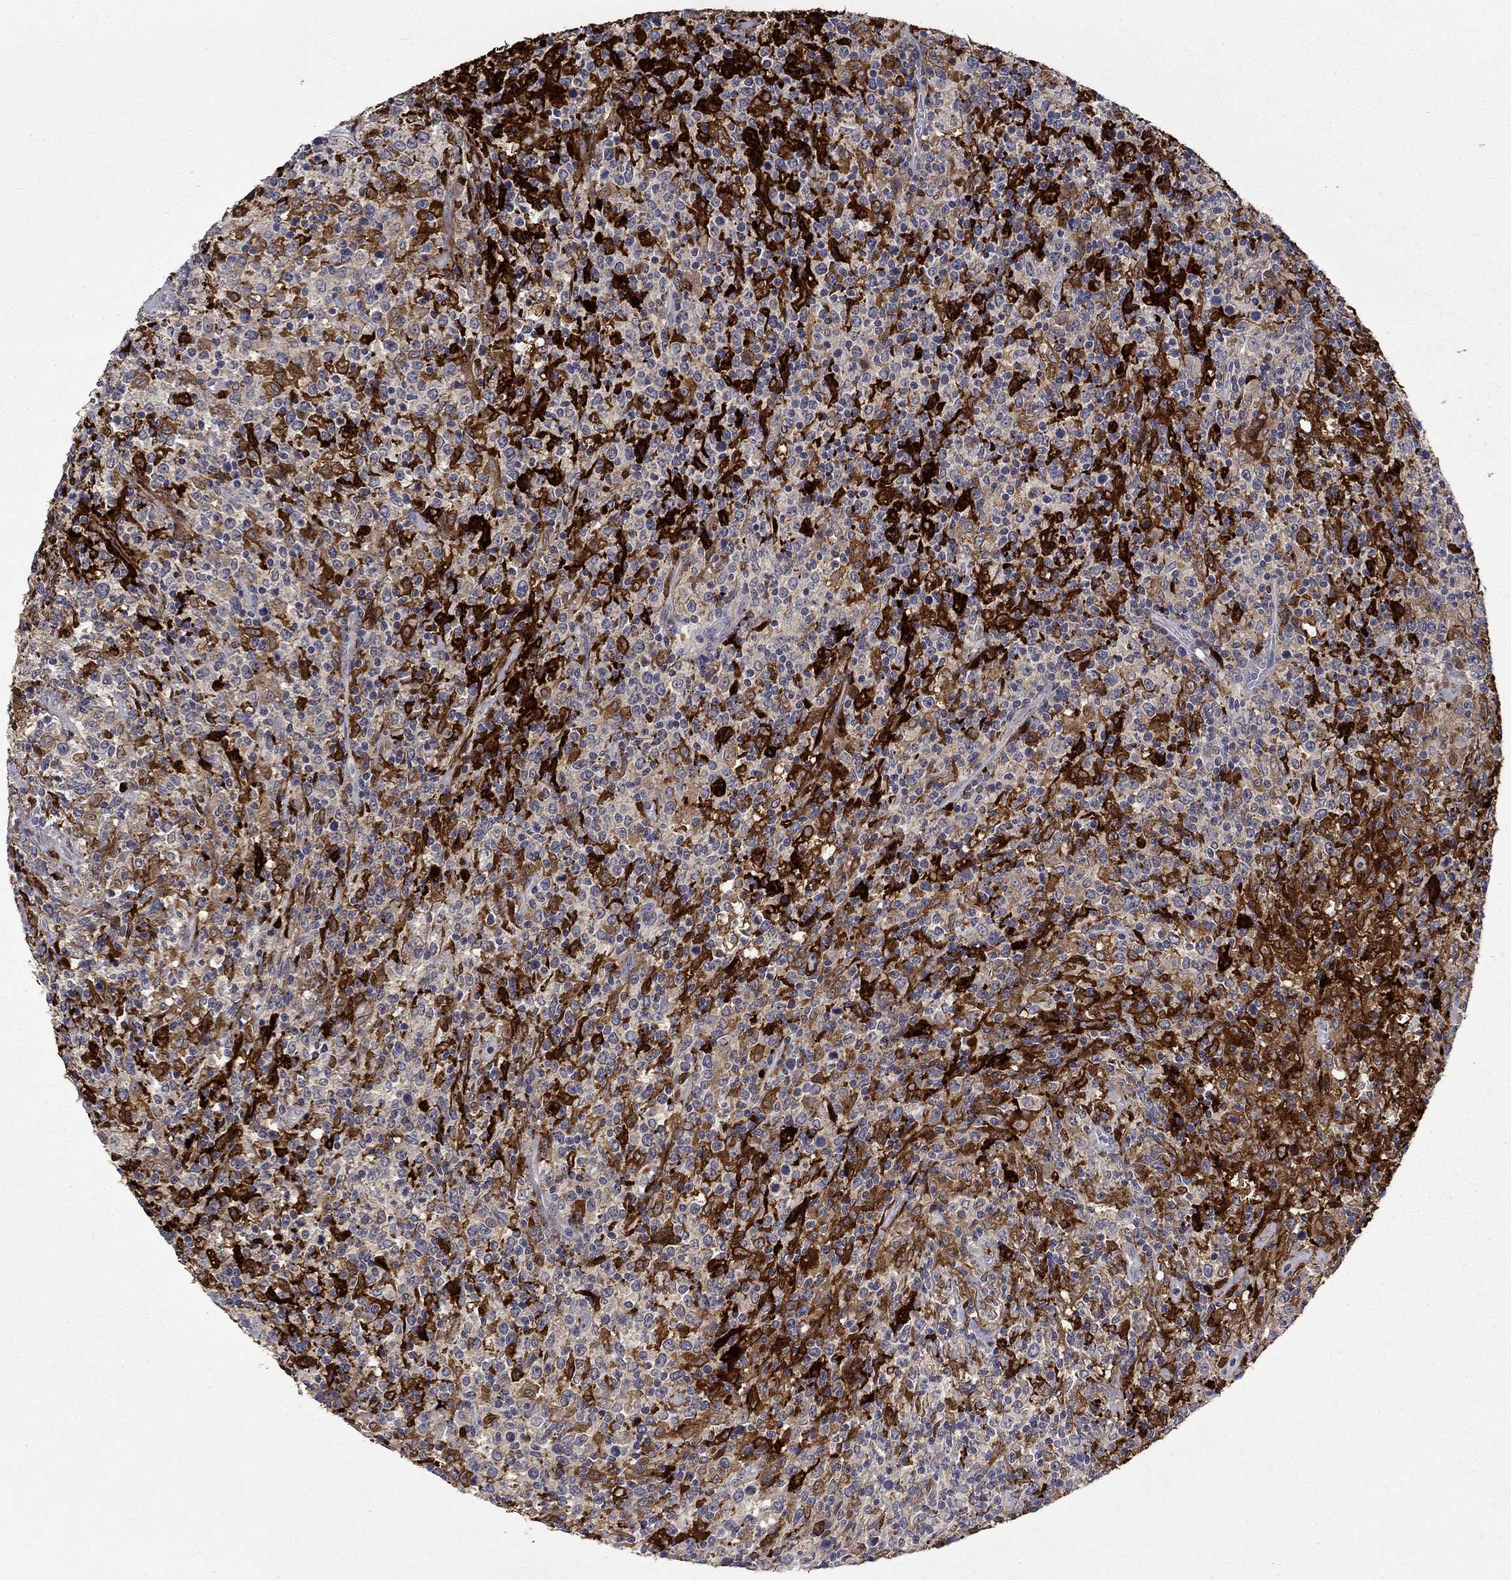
{"staining": {"intensity": "weak", "quantity": "25%-75%", "location": "cytoplasmic/membranous"}, "tissue": "lymphoma", "cell_type": "Tumor cells", "image_type": "cancer", "snomed": [{"axis": "morphology", "description": "Malignant lymphoma, non-Hodgkin's type, High grade"}, {"axis": "topography", "description": "Lung"}], "caption": "A low amount of weak cytoplasmic/membranous staining is present in about 25%-75% of tumor cells in high-grade malignant lymphoma, non-Hodgkin's type tissue. (Stains: DAB (3,3'-diaminobenzidine) in brown, nuclei in blue, Microscopy: brightfield microscopy at high magnification).", "gene": "PCBP3", "patient": {"sex": "male", "age": 79}}